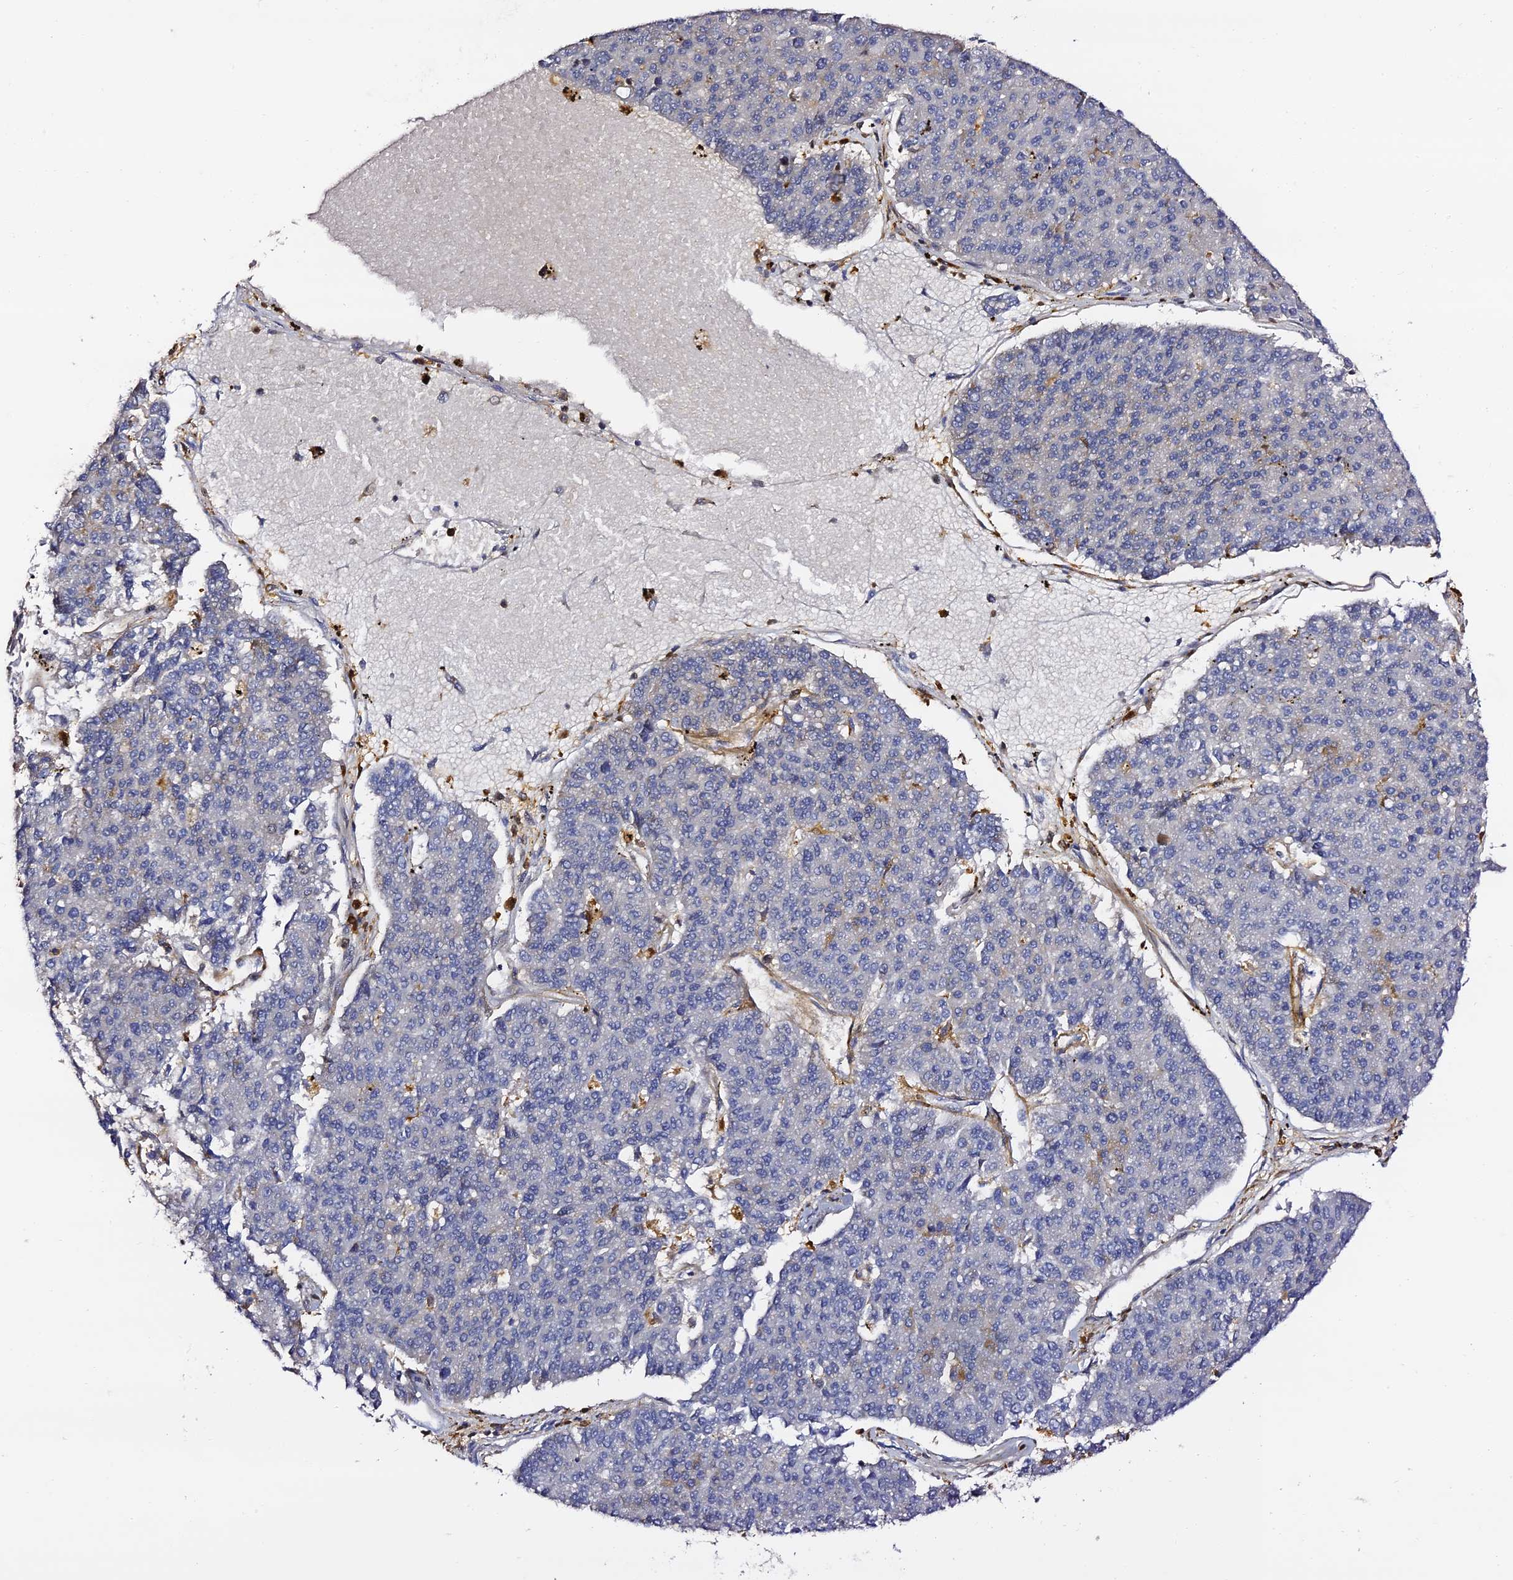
{"staining": {"intensity": "moderate", "quantity": "<25%", "location": "cytoplasmic/membranous"}, "tissue": "pancreatic cancer", "cell_type": "Tumor cells", "image_type": "cancer", "snomed": [{"axis": "morphology", "description": "Adenocarcinoma, NOS"}, {"axis": "topography", "description": "Pancreas"}], "caption": "Immunohistochemical staining of pancreatic adenocarcinoma shows low levels of moderate cytoplasmic/membranous protein positivity in approximately <25% of tumor cells. Using DAB (3,3'-diaminobenzidine) (brown) and hematoxylin (blue) stains, captured at high magnification using brightfield microscopy.", "gene": "IL4I1", "patient": {"sex": "male", "age": 50}}